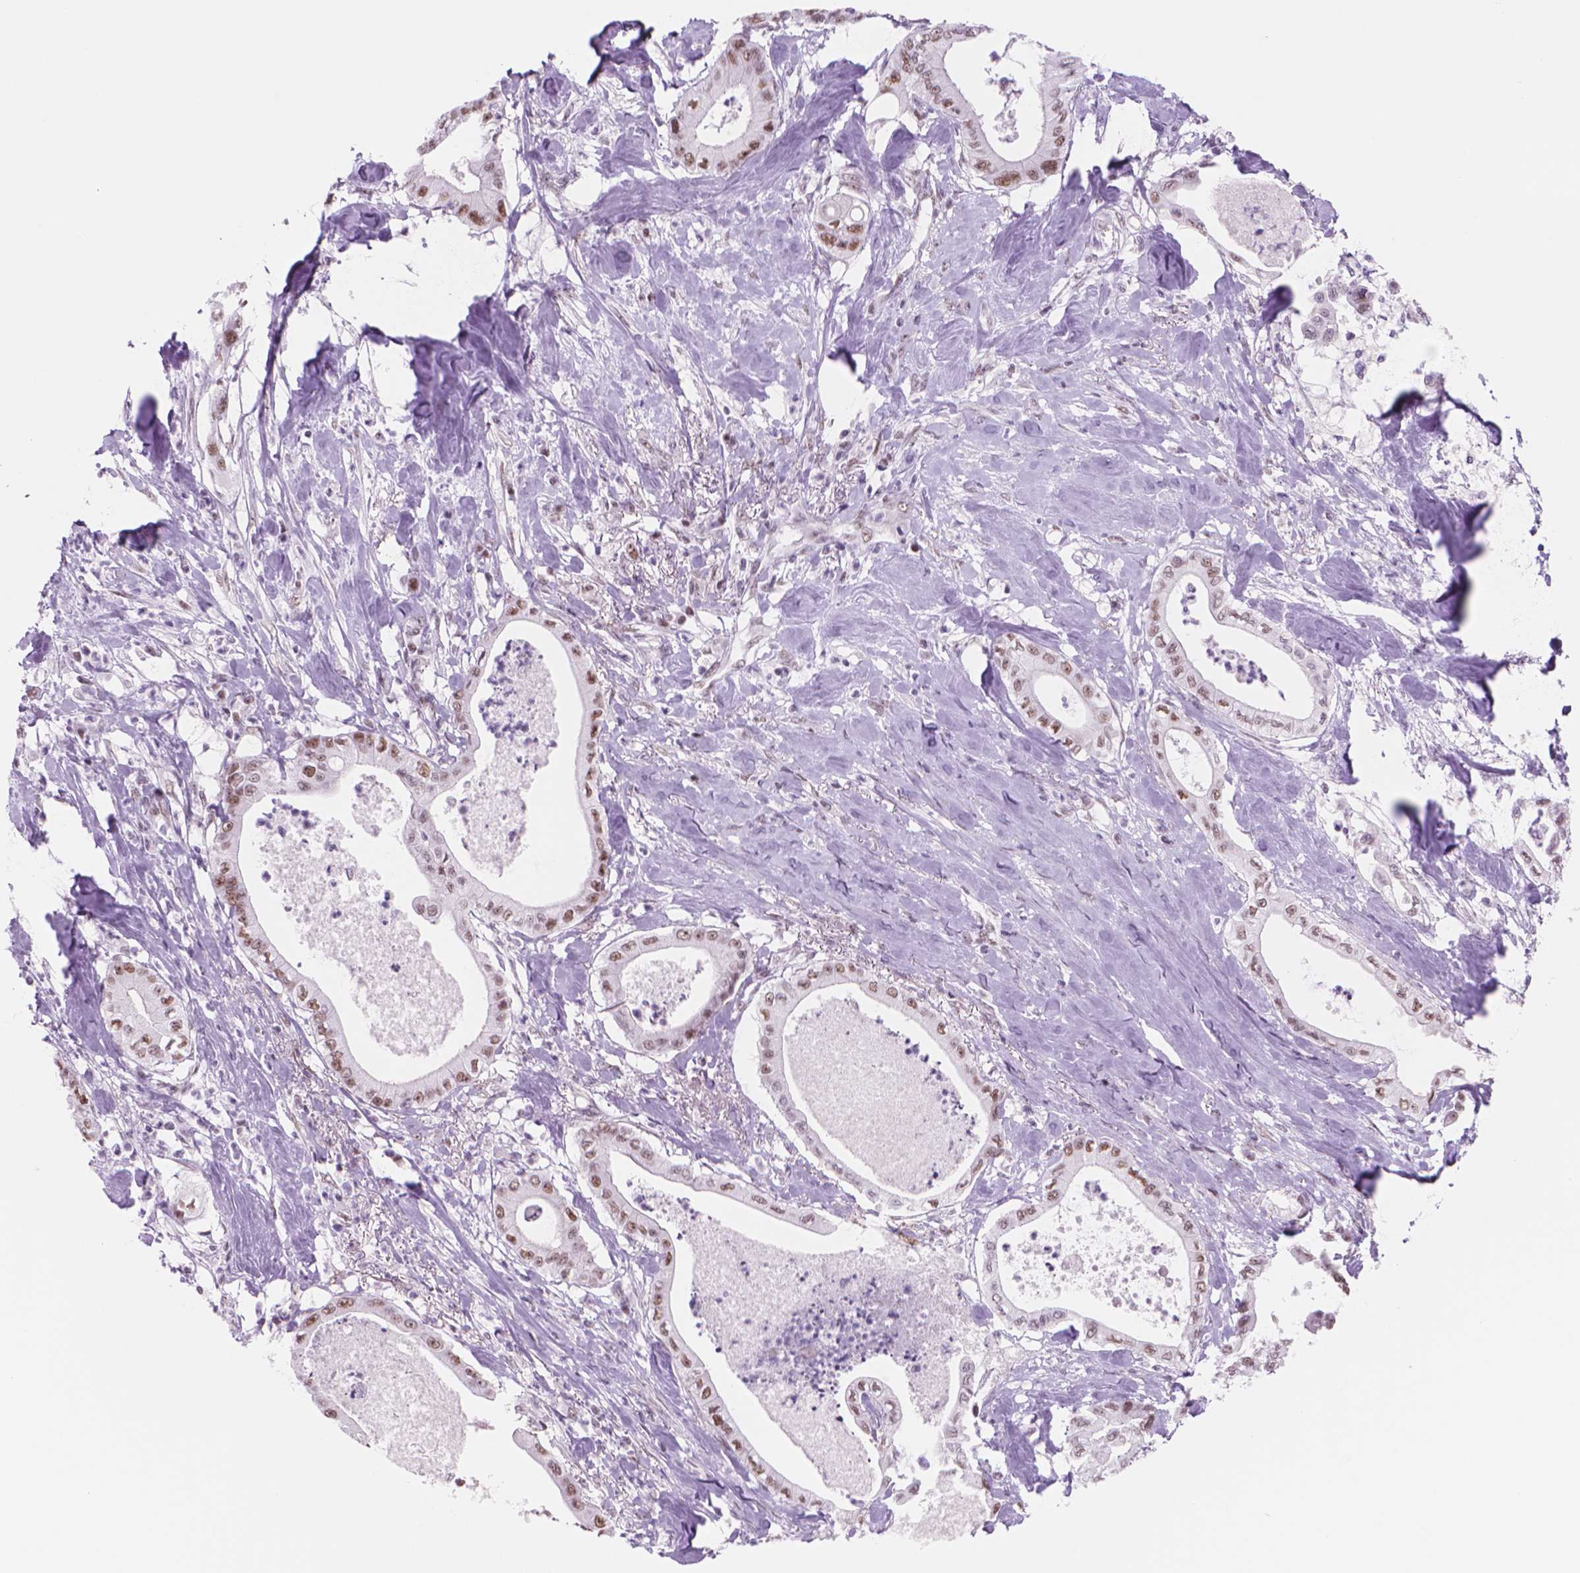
{"staining": {"intensity": "moderate", "quantity": ">75%", "location": "nuclear"}, "tissue": "pancreatic cancer", "cell_type": "Tumor cells", "image_type": "cancer", "snomed": [{"axis": "morphology", "description": "Adenocarcinoma, NOS"}, {"axis": "topography", "description": "Pancreas"}], "caption": "A brown stain shows moderate nuclear positivity of a protein in human pancreatic adenocarcinoma tumor cells.", "gene": "POLR3D", "patient": {"sex": "male", "age": 71}}